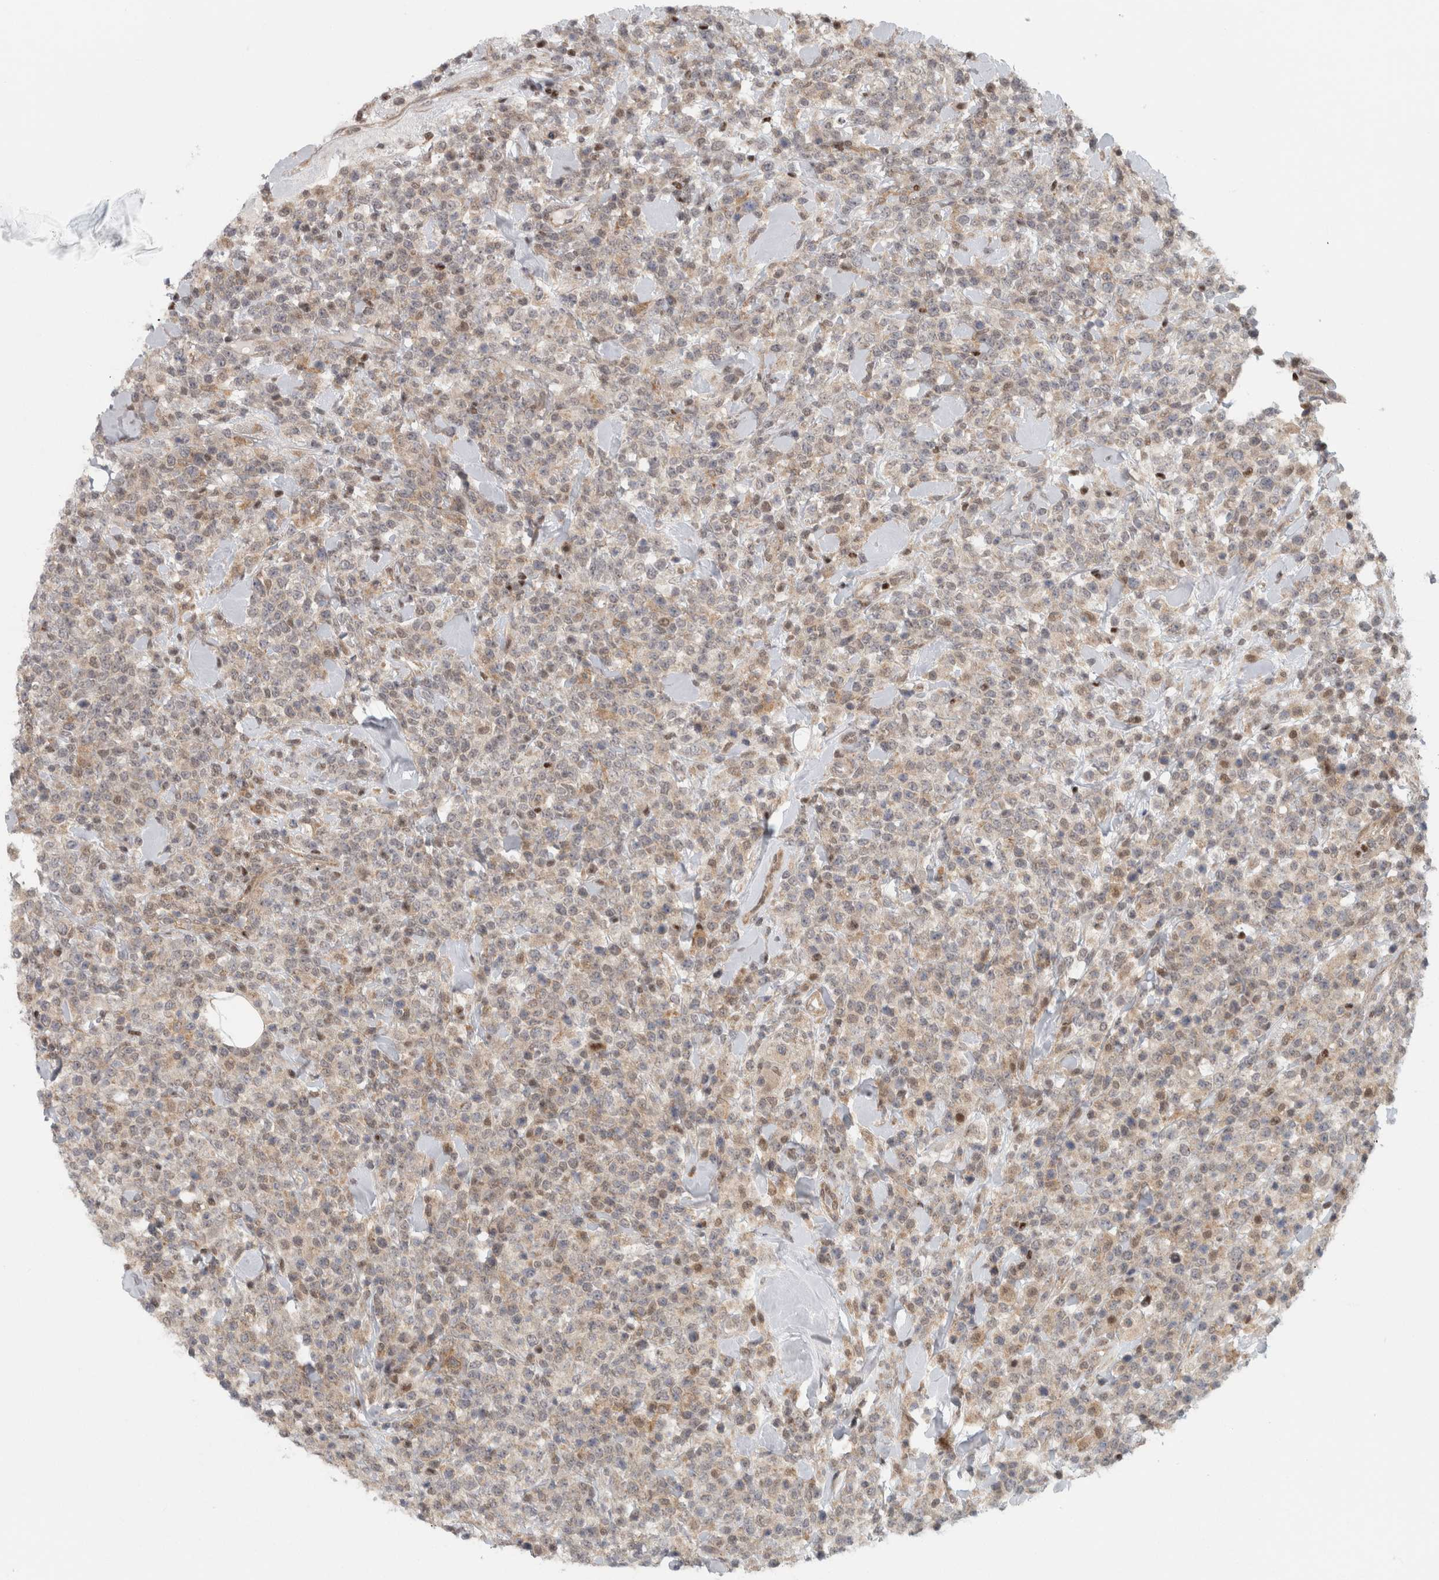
{"staining": {"intensity": "negative", "quantity": "none", "location": "none"}, "tissue": "lymphoma", "cell_type": "Tumor cells", "image_type": "cancer", "snomed": [{"axis": "morphology", "description": "Malignant lymphoma, non-Hodgkin's type, High grade"}, {"axis": "topography", "description": "Colon"}], "caption": "High-grade malignant lymphoma, non-Hodgkin's type stained for a protein using immunohistochemistry reveals no staining tumor cells.", "gene": "KDM8", "patient": {"sex": "female", "age": 53}}